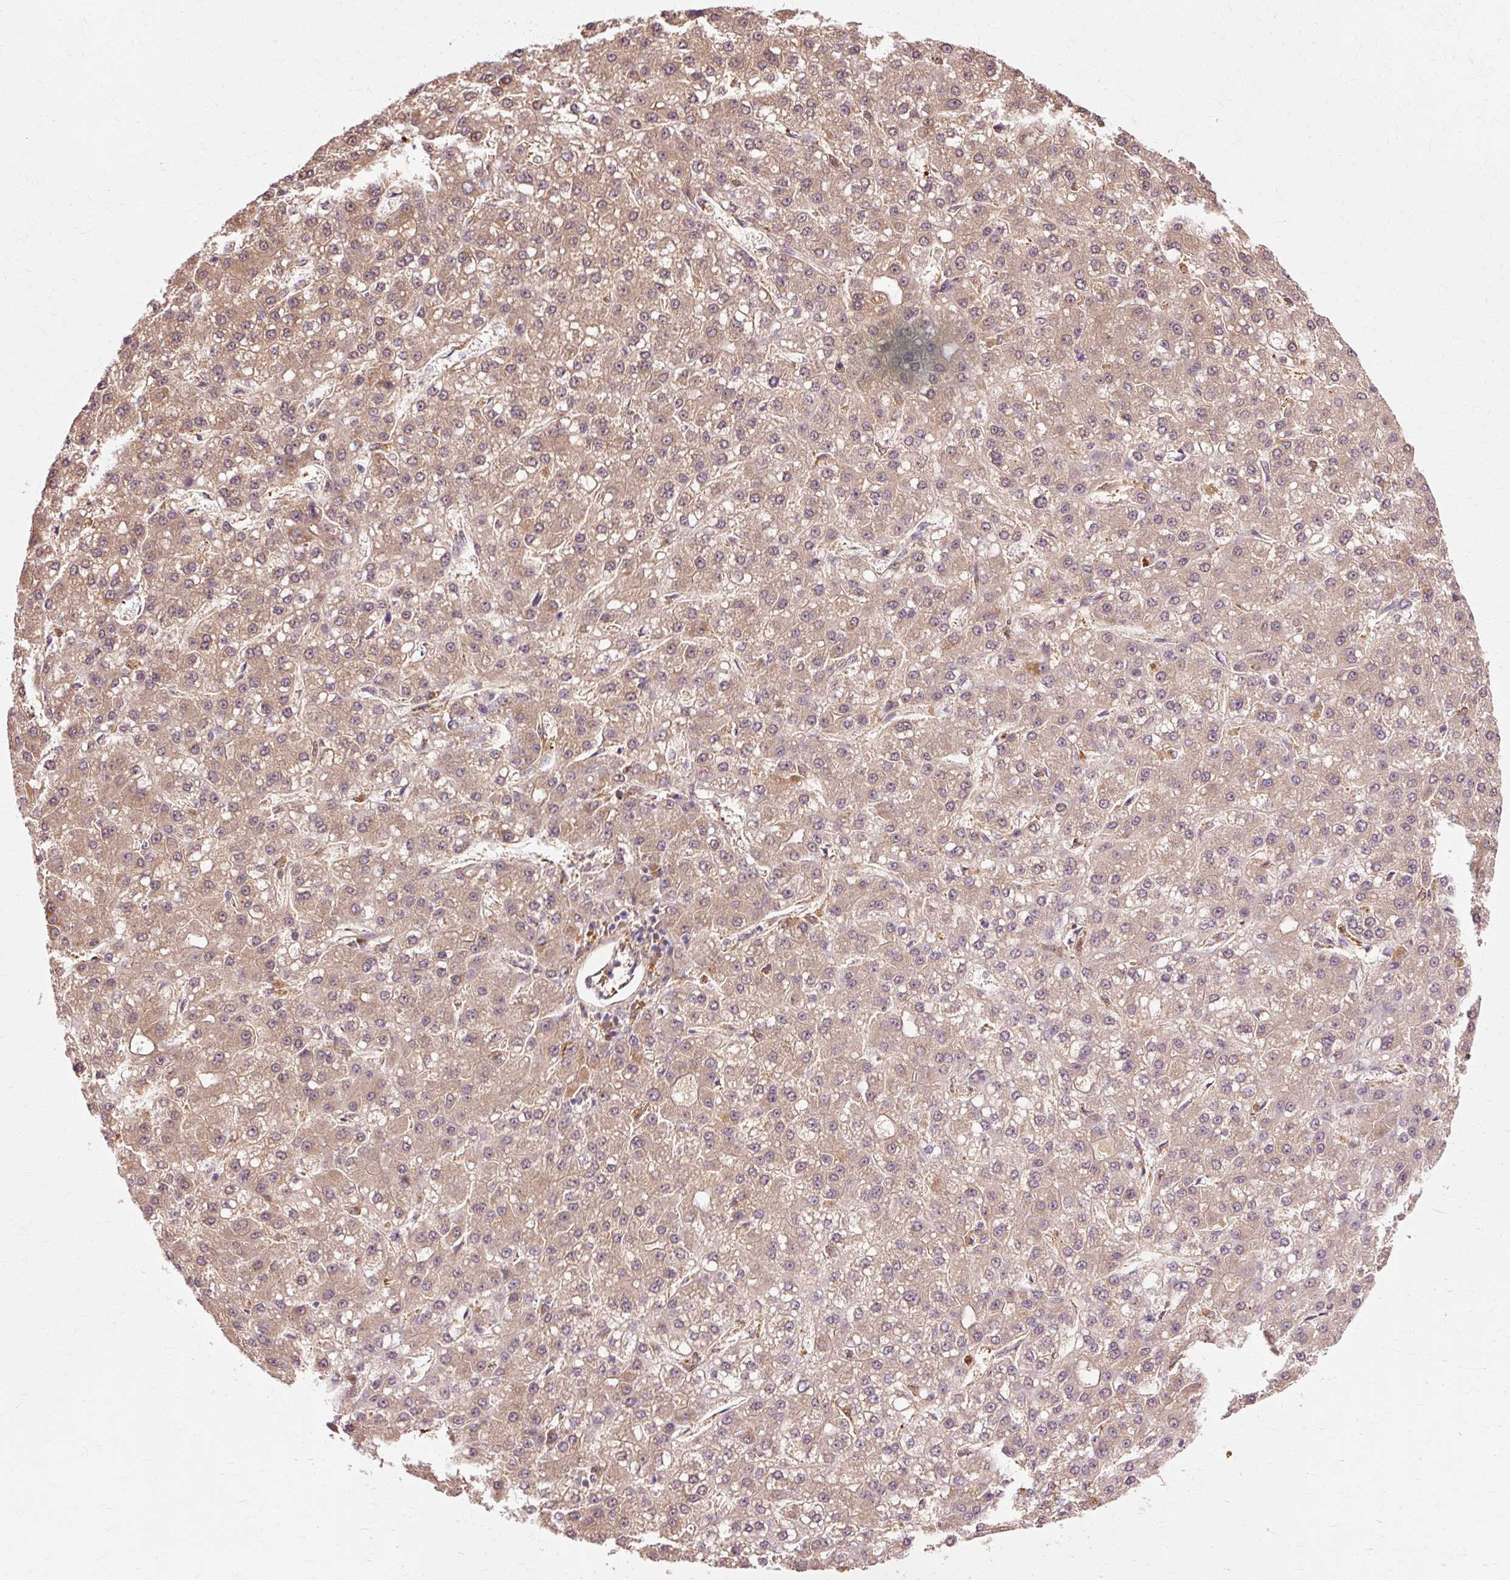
{"staining": {"intensity": "weak", "quantity": ">75%", "location": "cytoplasmic/membranous"}, "tissue": "liver cancer", "cell_type": "Tumor cells", "image_type": "cancer", "snomed": [{"axis": "morphology", "description": "Carcinoma, Hepatocellular, NOS"}, {"axis": "topography", "description": "Liver"}], "caption": "DAB (3,3'-diaminobenzidine) immunohistochemical staining of human liver cancer shows weak cytoplasmic/membranous protein expression in about >75% of tumor cells. (DAB IHC, brown staining for protein, blue staining for nuclei).", "gene": "GPX1", "patient": {"sex": "male", "age": 67}}